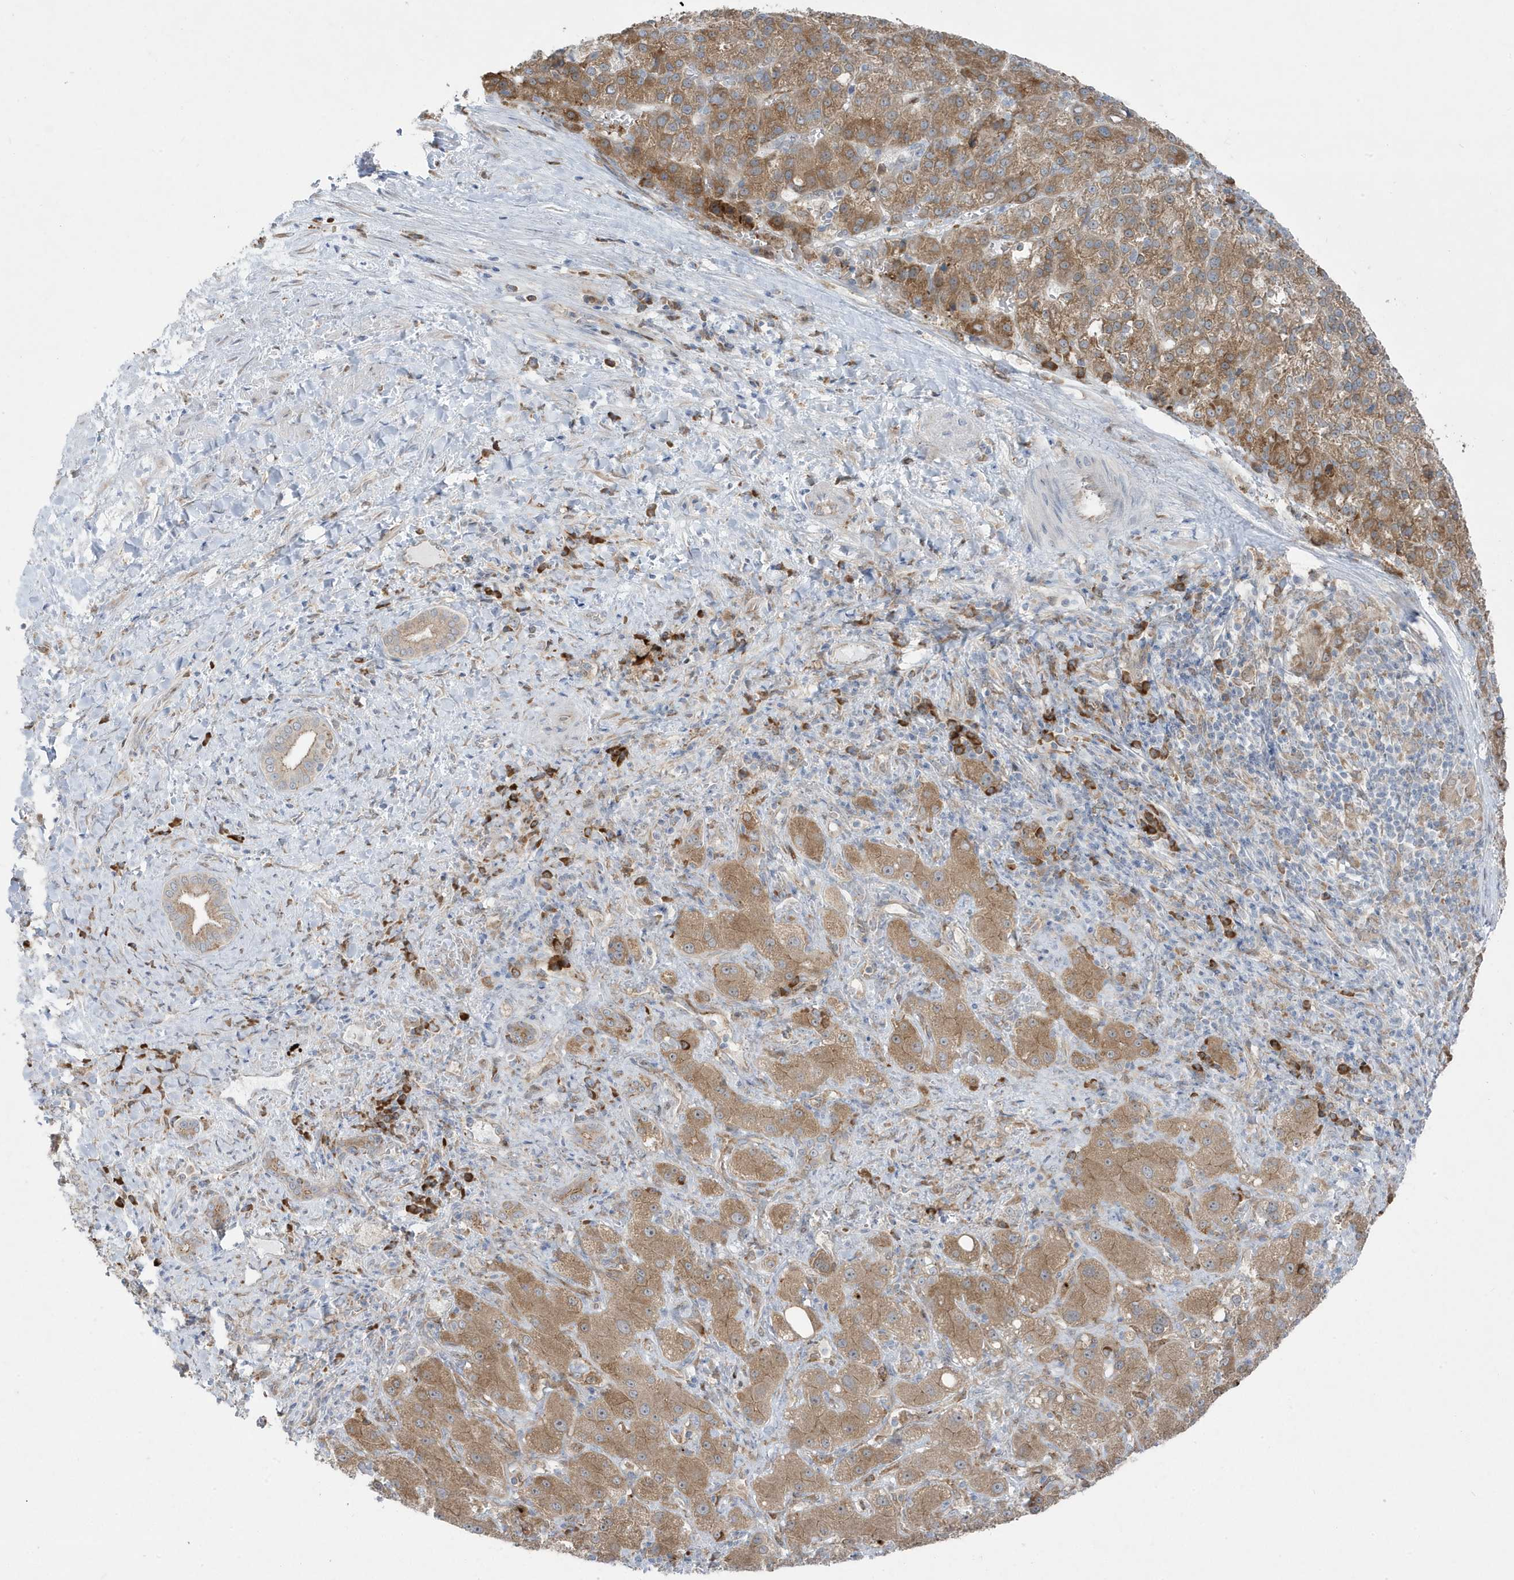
{"staining": {"intensity": "moderate", "quantity": ">75%", "location": "cytoplasmic/membranous"}, "tissue": "liver cancer", "cell_type": "Tumor cells", "image_type": "cancer", "snomed": [{"axis": "morphology", "description": "Carcinoma, Hepatocellular, NOS"}, {"axis": "topography", "description": "Liver"}], "caption": "The photomicrograph exhibits staining of liver hepatocellular carcinoma, revealing moderate cytoplasmic/membranous protein expression (brown color) within tumor cells. (Stains: DAB in brown, nuclei in blue, Microscopy: brightfield microscopy at high magnification).", "gene": "ZNF654", "patient": {"sex": "female", "age": 58}}